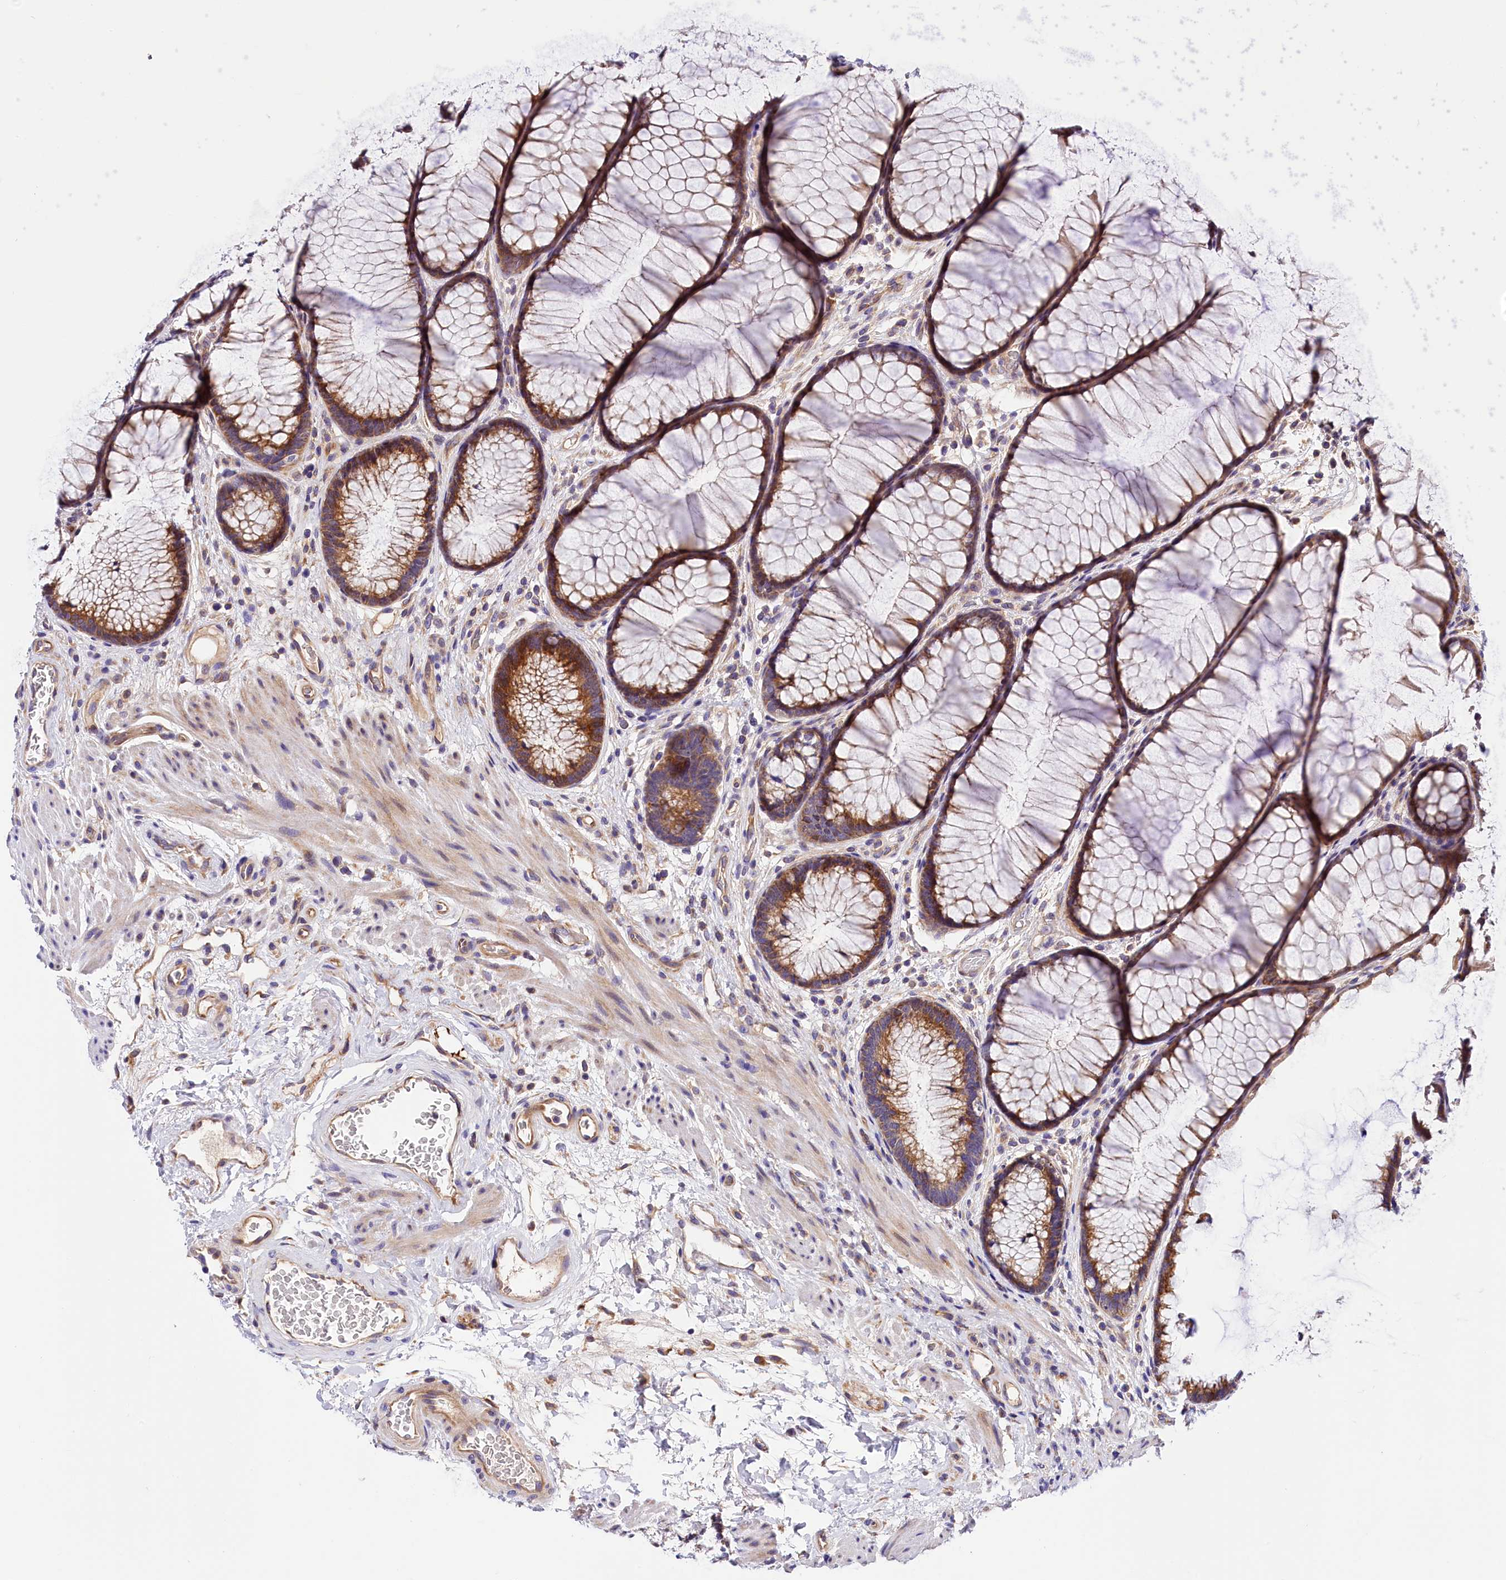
{"staining": {"intensity": "moderate", "quantity": "25%-75%", "location": "cytoplasmic/membranous"}, "tissue": "colon", "cell_type": "Endothelial cells", "image_type": "normal", "snomed": [{"axis": "morphology", "description": "Normal tissue, NOS"}, {"axis": "topography", "description": "Colon"}], "caption": "Normal colon exhibits moderate cytoplasmic/membranous expression in approximately 25%-75% of endothelial cells, visualized by immunohistochemistry.", "gene": "ARMC6", "patient": {"sex": "female", "age": 82}}